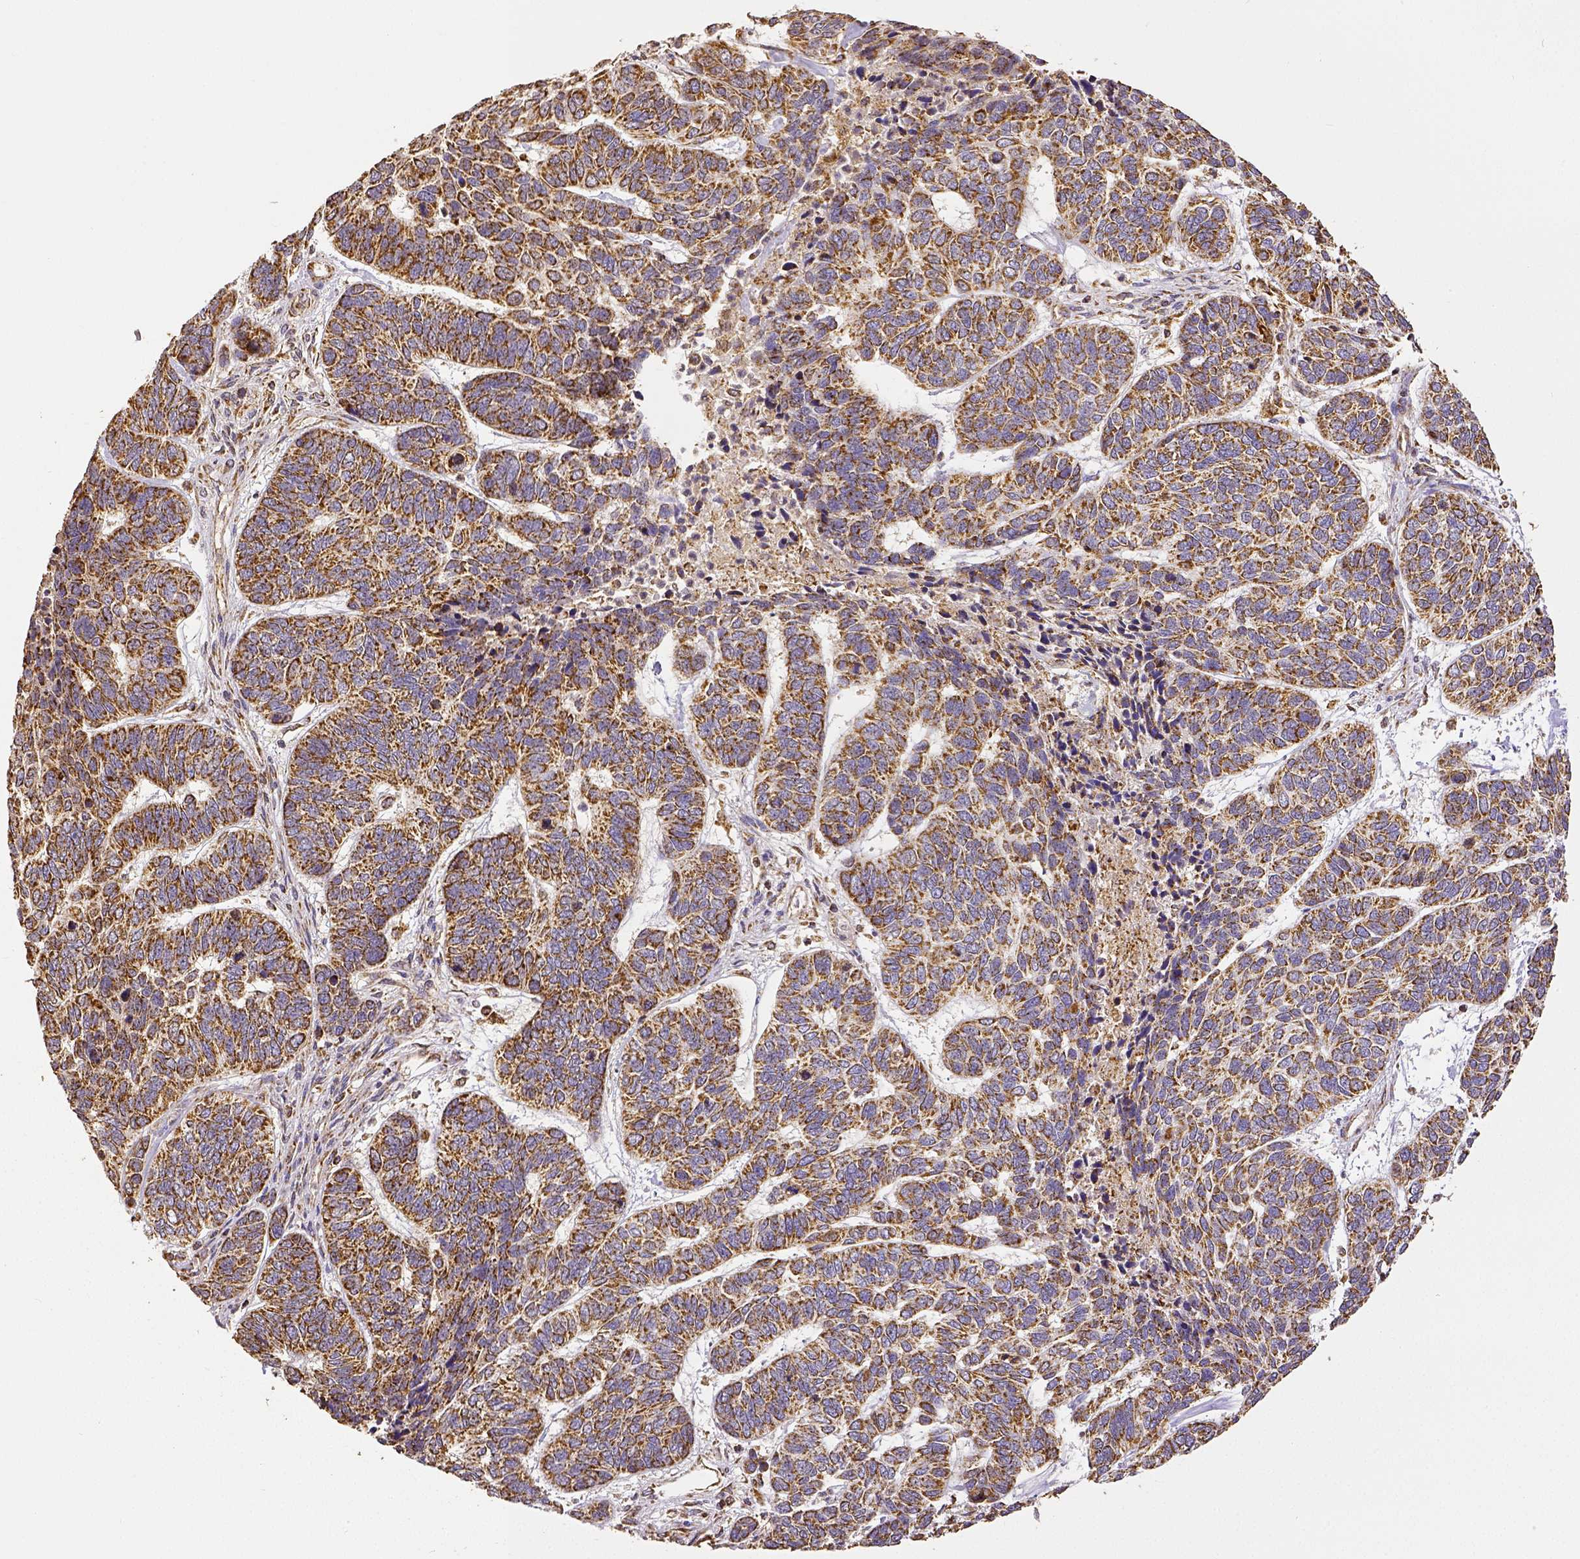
{"staining": {"intensity": "strong", "quantity": ">75%", "location": "cytoplasmic/membranous"}, "tissue": "skin cancer", "cell_type": "Tumor cells", "image_type": "cancer", "snomed": [{"axis": "morphology", "description": "Basal cell carcinoma"}, {"axis": "topography", "description": "Skin"}], "caption": "Skin cancer stained with IHC demonstrates strong cytoplasmic/membranous expression in approximately >75% of tumor cells.", "gene": "SDHB", "patient": {"sex": "female", "age": 65}}